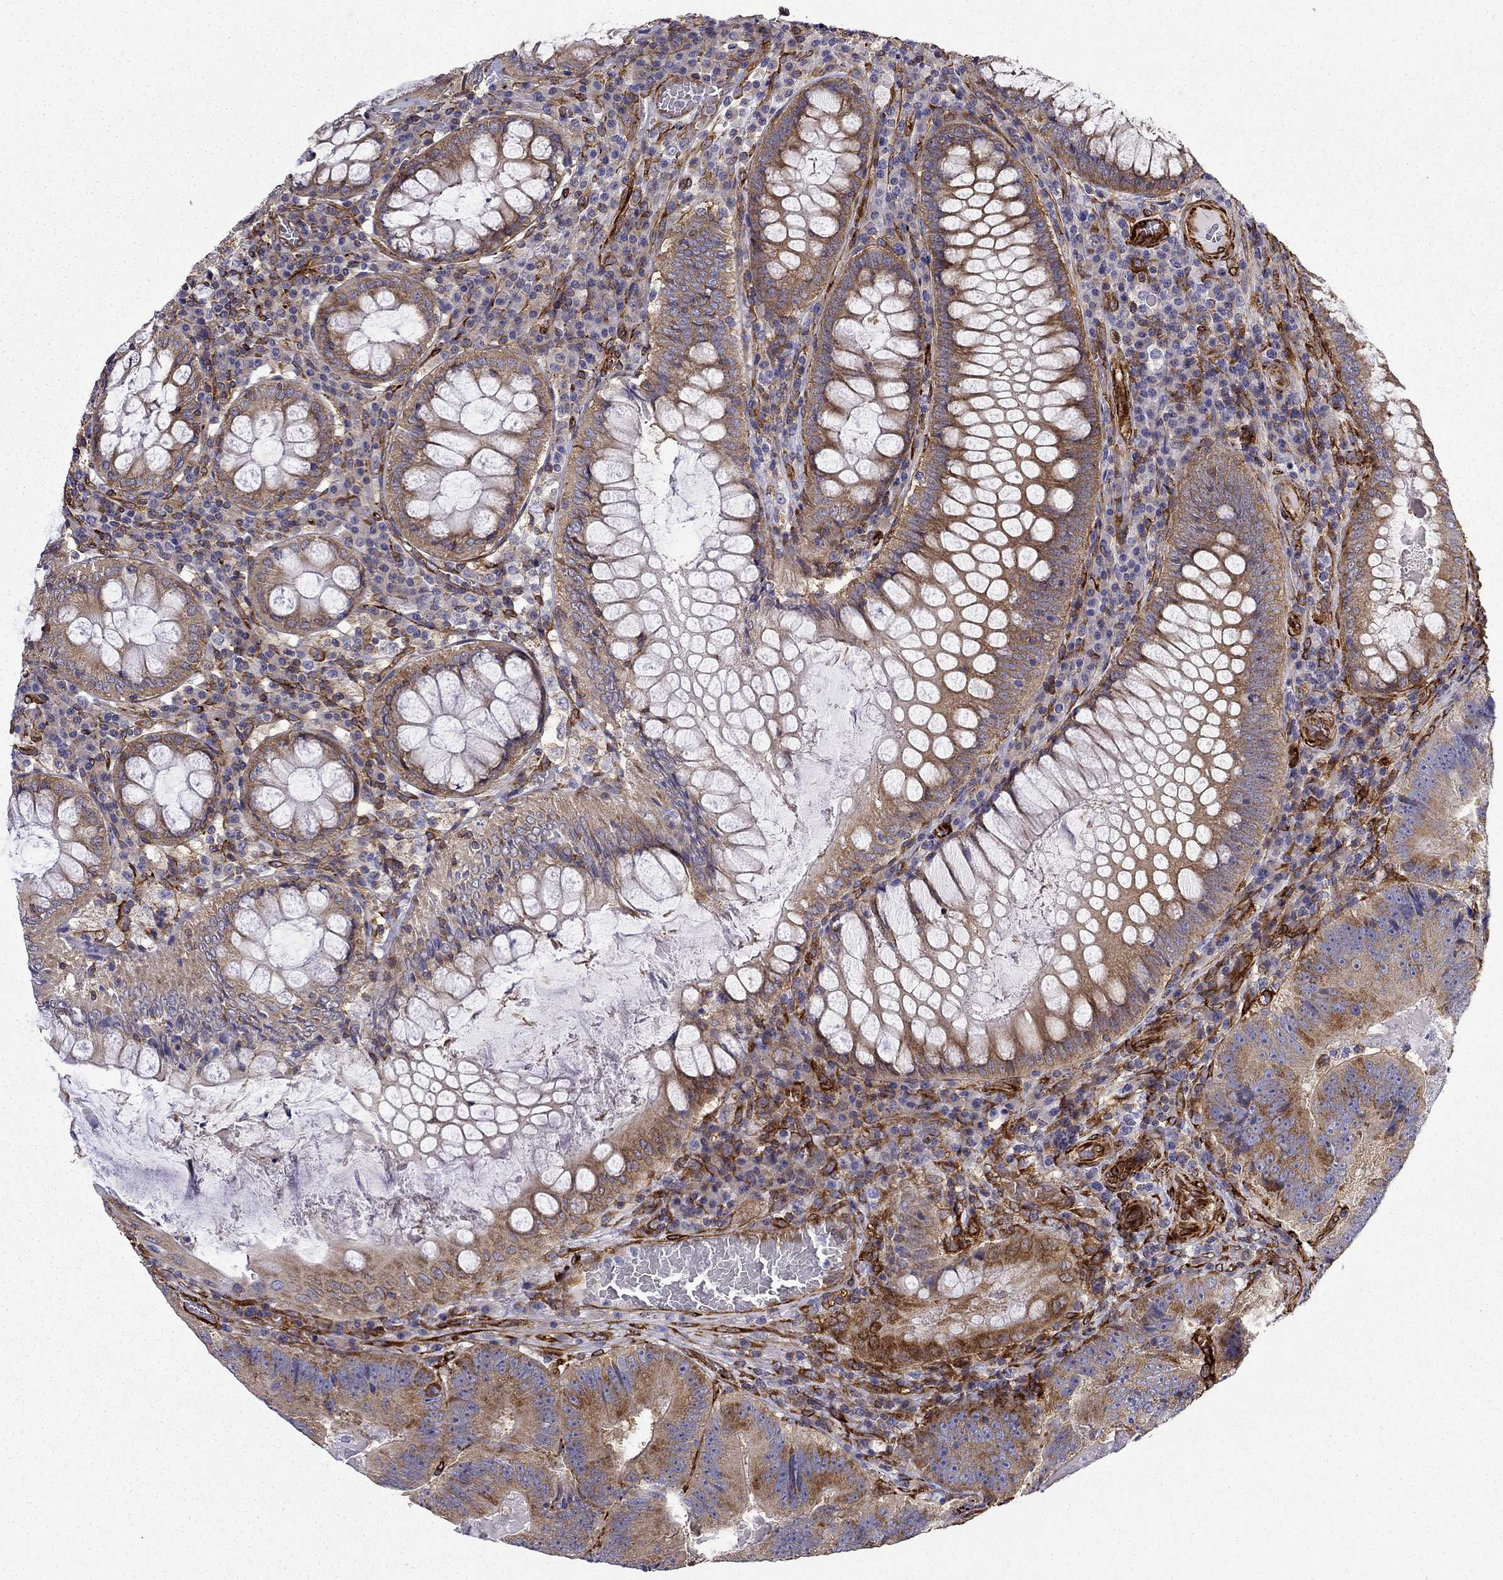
{"staining": {"intensity": "strong", "quantity": ">75%", "location": "cytoplasmic/membranous"}, "tissue": "colorectal cancer", "cell_type": "Tumor cells", "image_type": "cancer", "snomed": [{"axis": "morphology", "description": "Adenocarcinoma, NOS"}, {"axis": "topography", "description": "Colon"}], "caption": "Tumor cells show strong cytoplasmic/membranous expression in about >75% of cells in colorectal cancer (adenocarcinoma). (IHC, brightfield microscopy, high magnification).", "gene": "MAP4", "patient": {"sex": "female", "age": 86}}